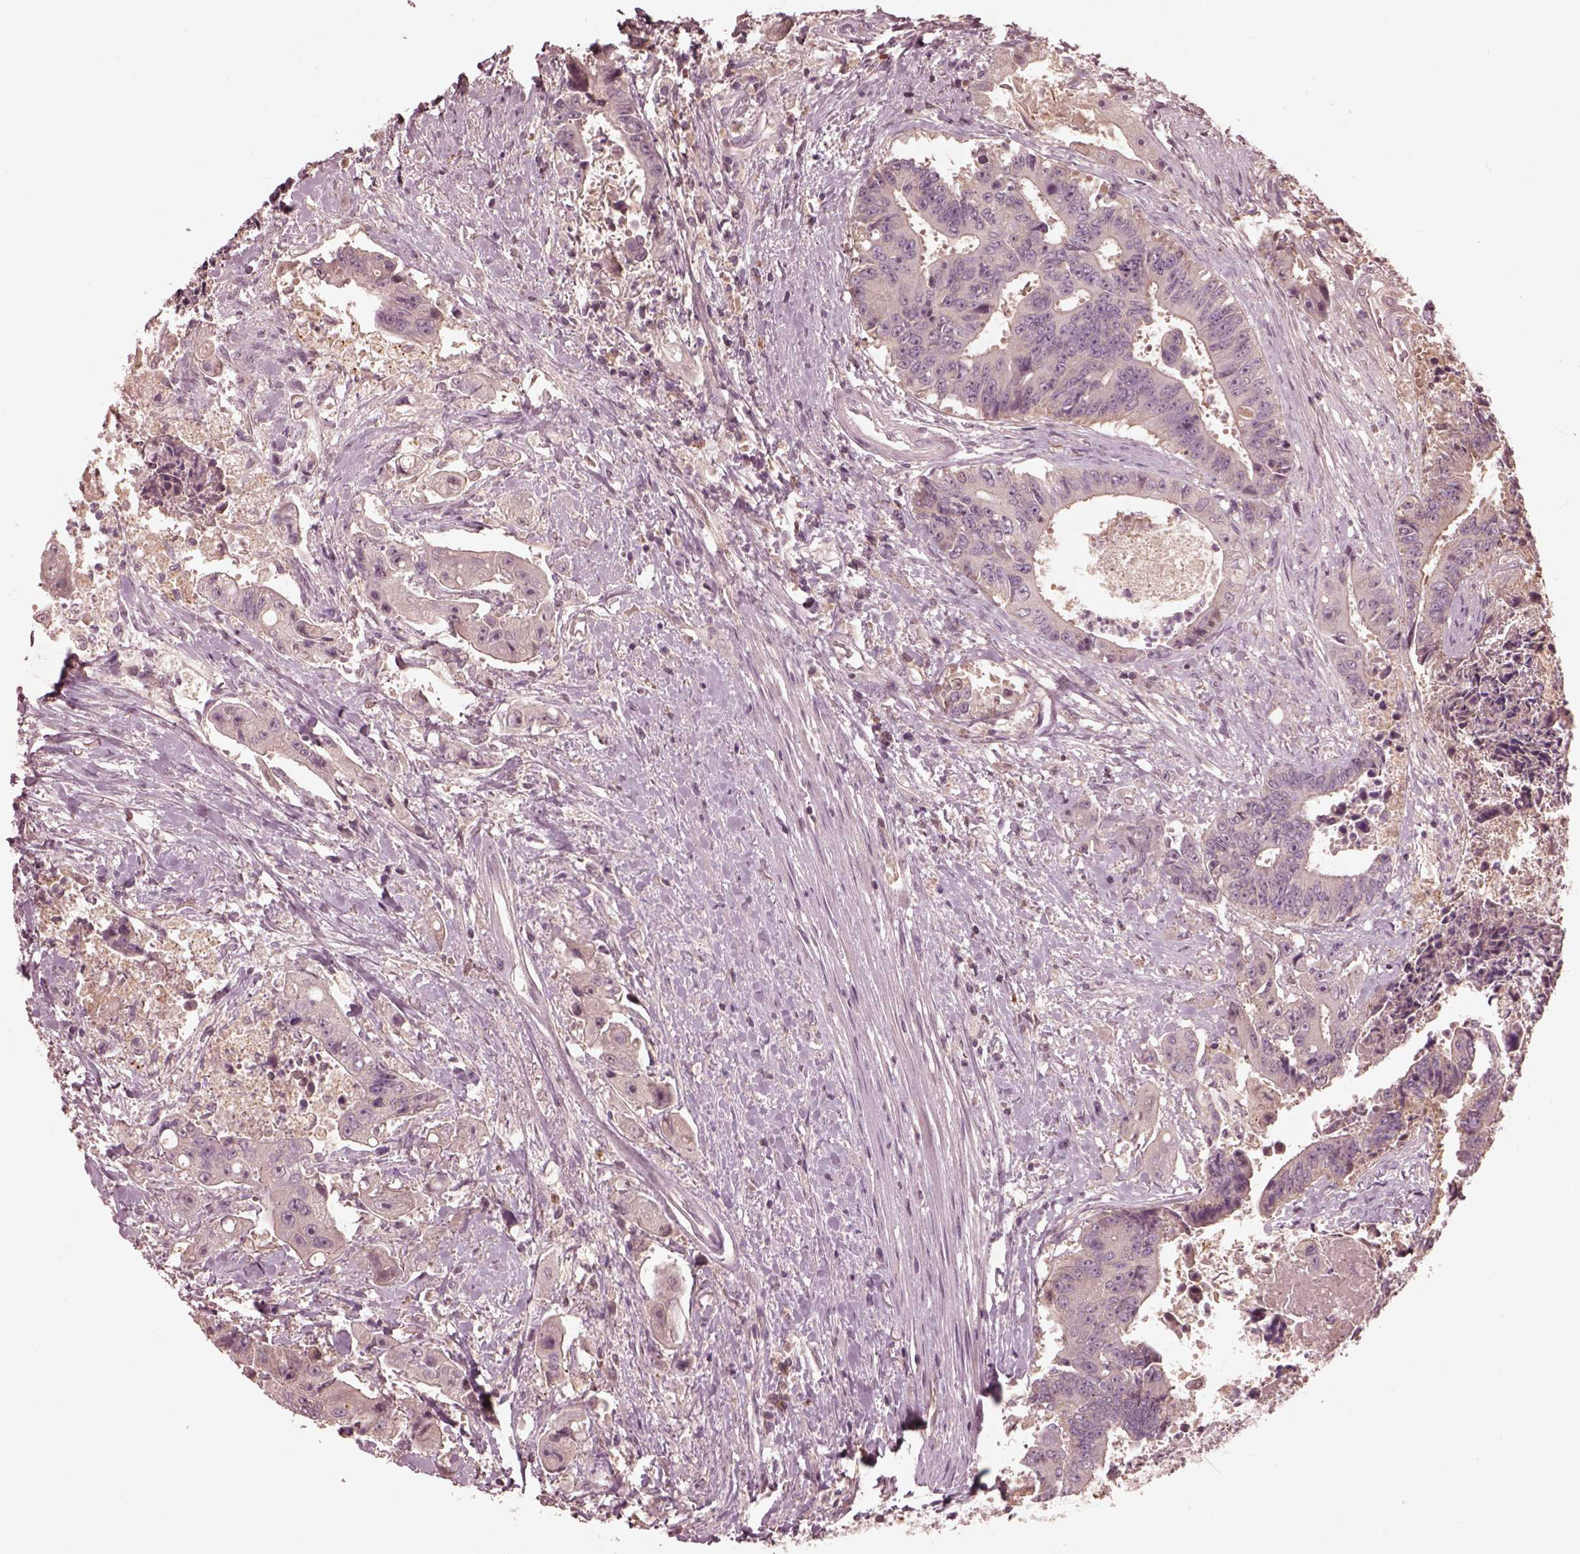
{"staining": {"intensity": "negative", "quantity": "none", "location": "none"}, "tissue": "colorectal cancer", "cell_type": "Tumor cells", "image_type": "cancer", "snomed": [{"axis": "morphology", "description": "Adenocarcinoma, NOS"}, {"axis": "topography", "description": "Rectum"}], "caption": "This is an IHC histopathology image of human colorectal cancer (adenocarcinoma). There is no staining in tumor cells.", "gene": "VWA5B1", "patient": {"sex": "male", "age": 54}}